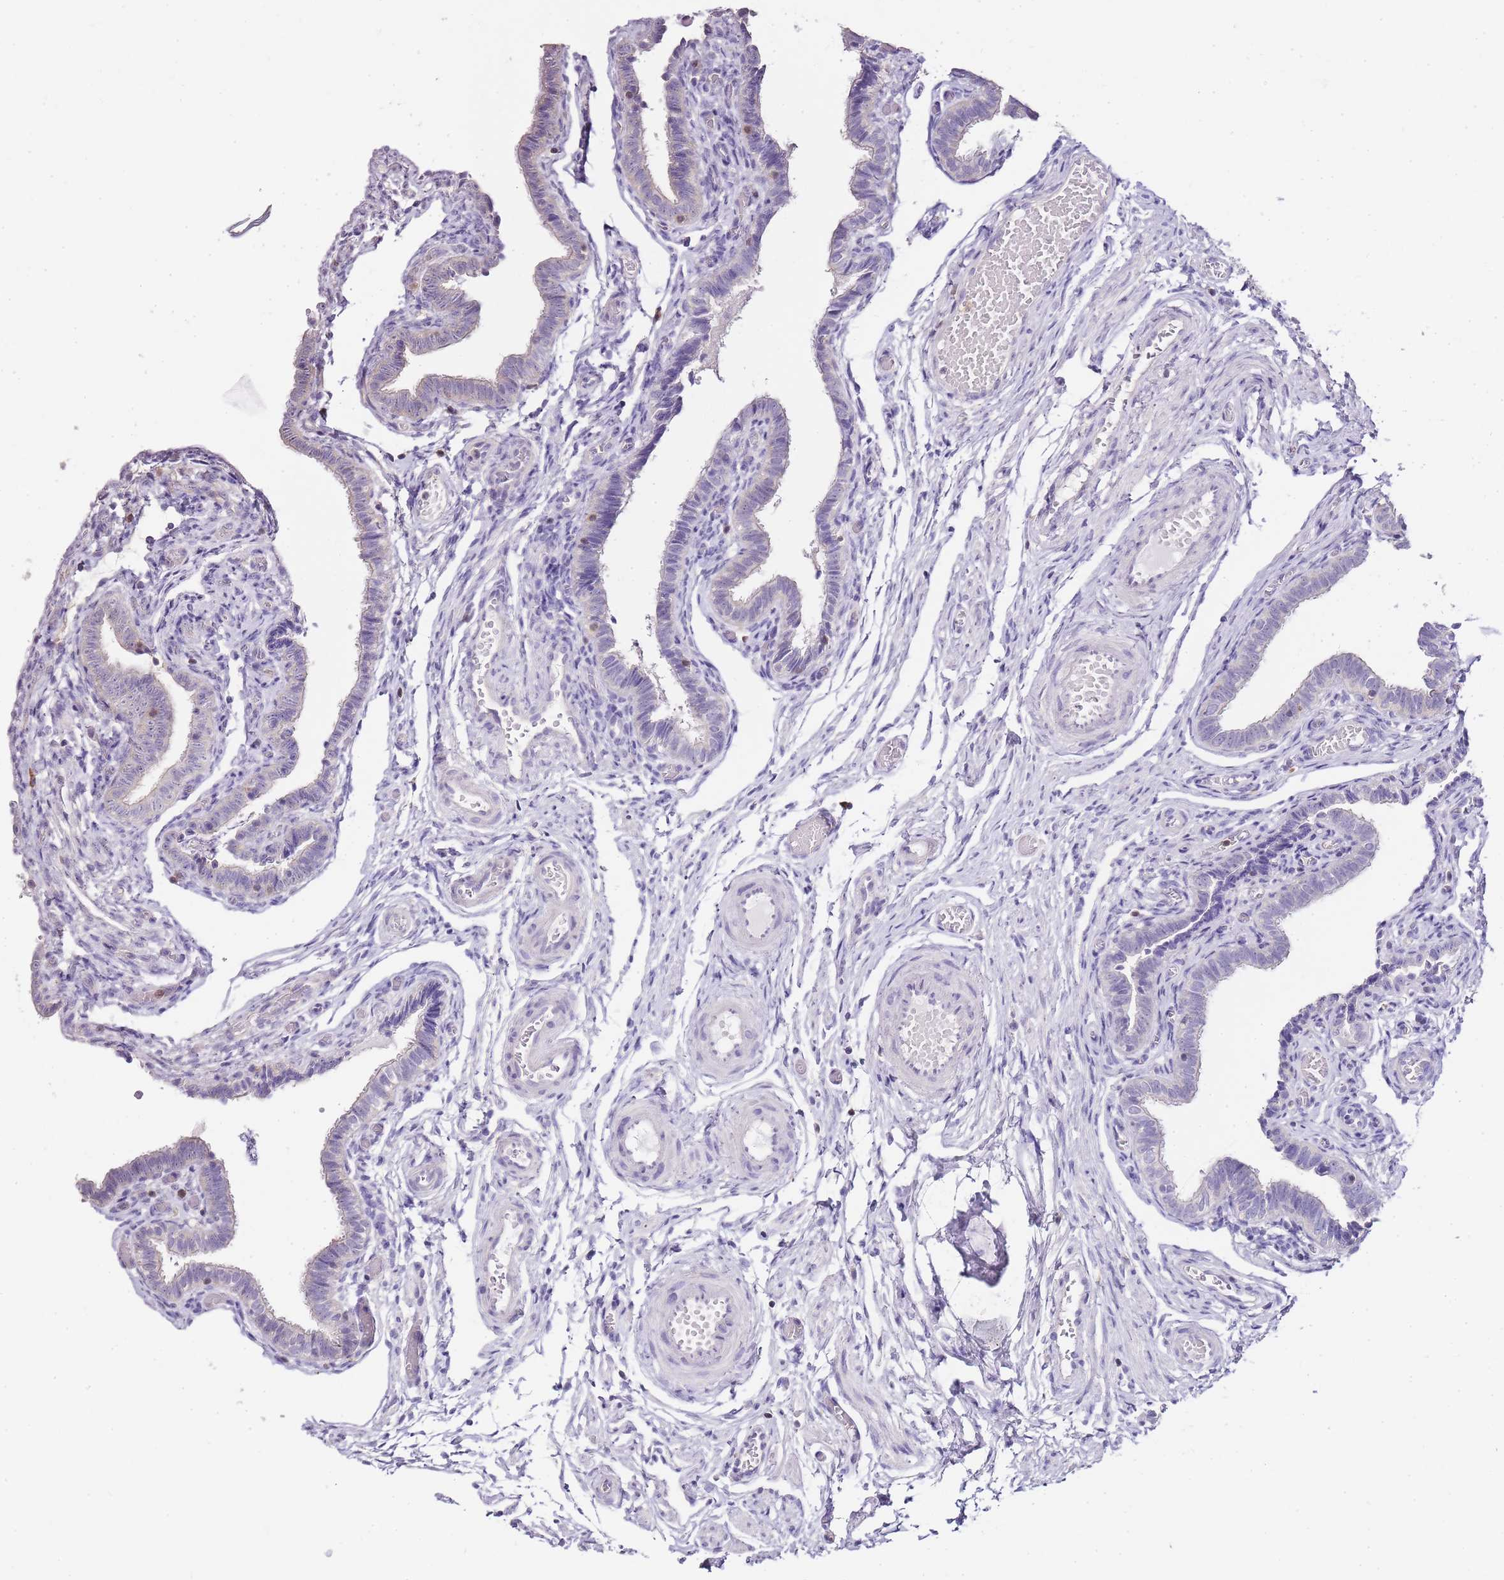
{"staining": {"intensity": "negative", "quantity": "none", "location": "none"}, "tissue": "fallopian tube", "cell_type": "Glandular cells", "image_type": "normal", "snomed": [{"axis": "morphology", "description": "Normal tissue, NOS"}, {"axis": "topography", "description": "Fallopian tube"}], "caption": "High power microscopy image of an immunohistochemistry histopathology image of benign fallopian tube, revealing no significant staining in glandular cells. The staining is performed using DAB (3,3'-diaminobenzidine) brown chromogen with nuclei counter-stained in using hematoxylin.", "gene": "ZBP1", "patient": {"sex": "female", "age": 36}}